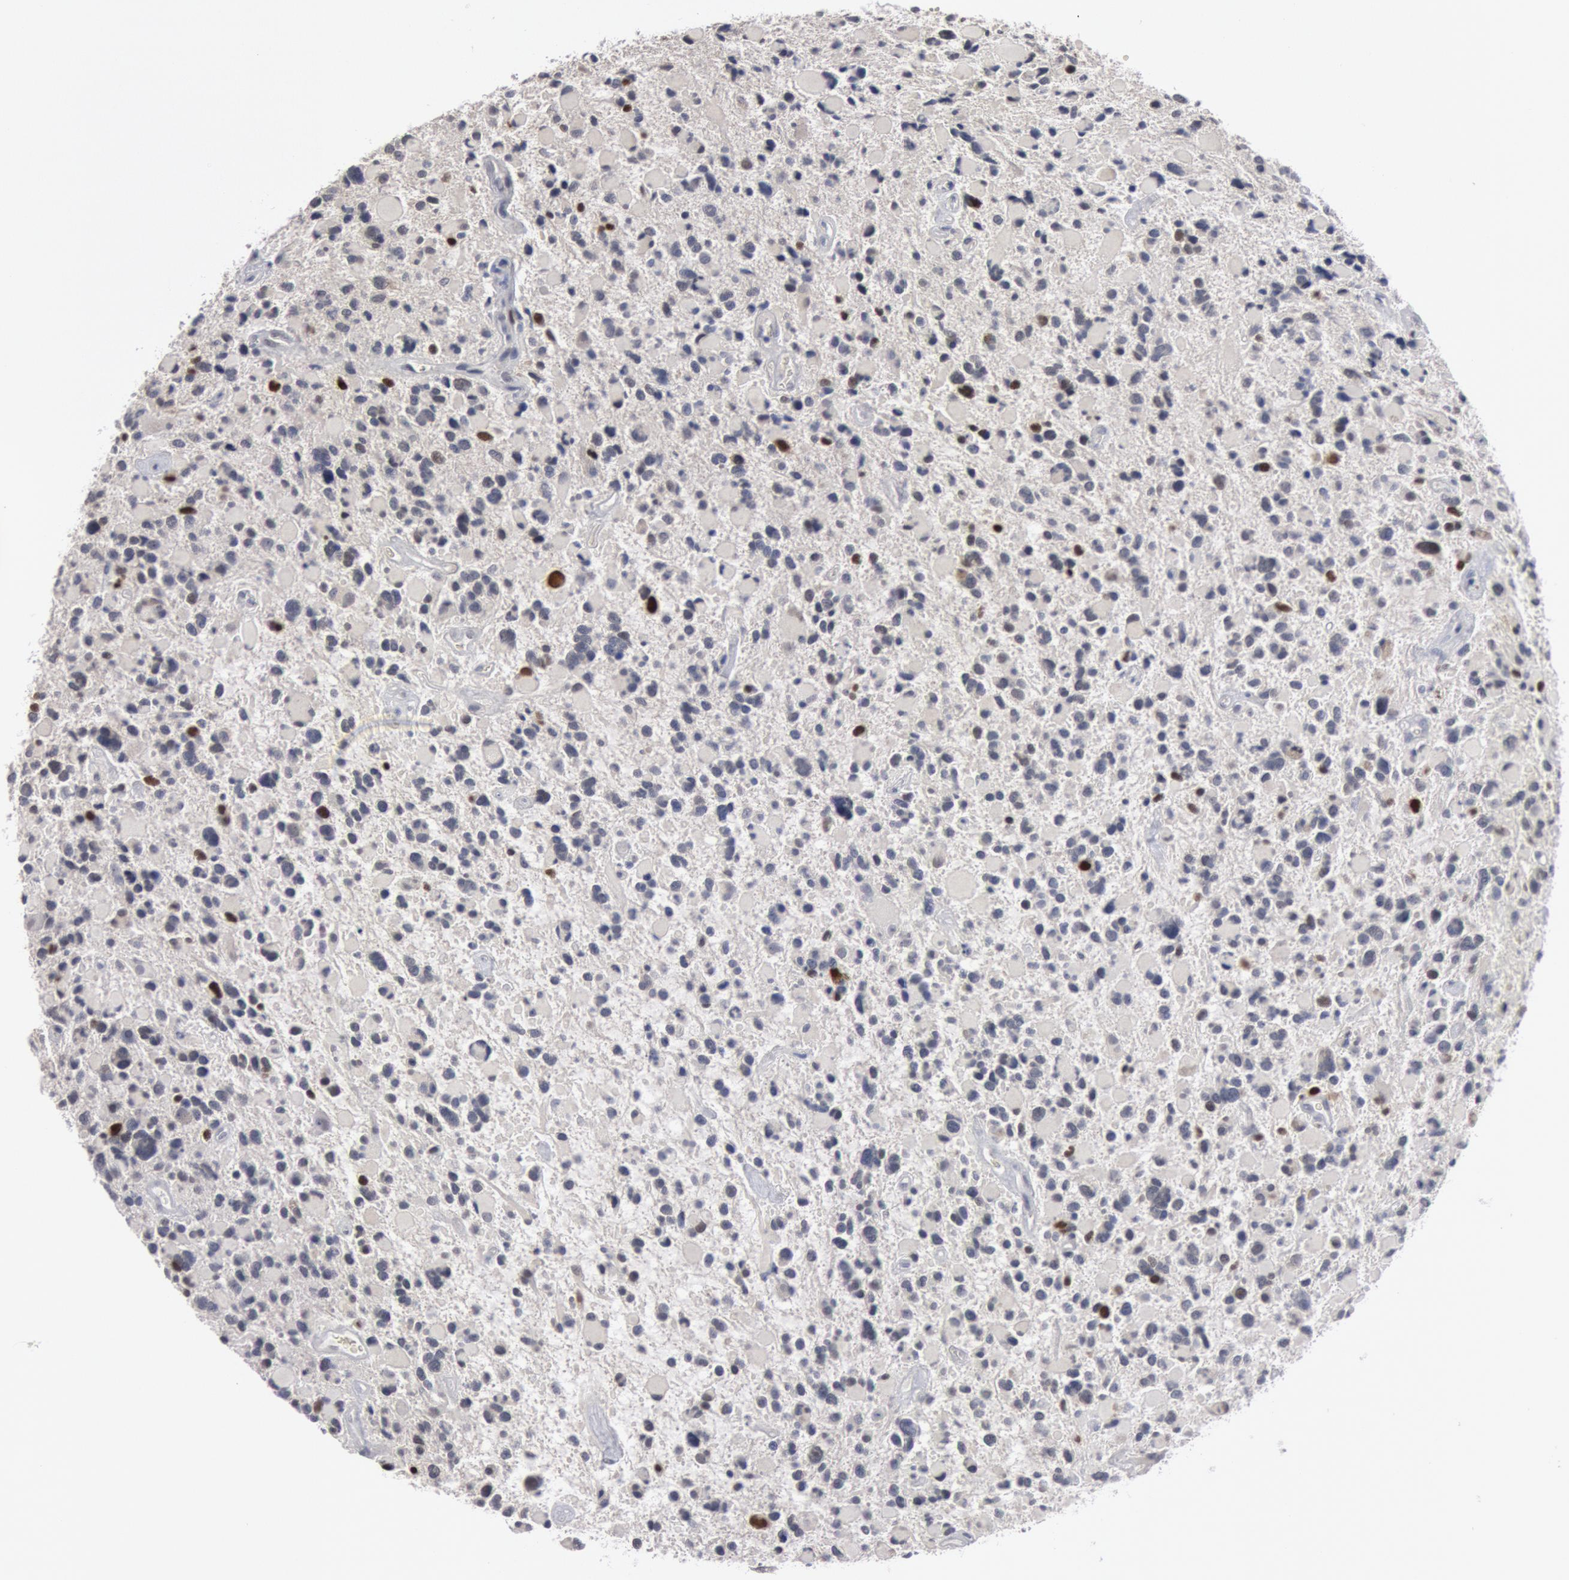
{"staining": {"intensity": "strong", "quantity": "25%-75%", "location": "nuclear"}, "tissue": "glioma", "cell_type": "Tumor cells", "image_type": "cancer", "snomed": [{"axis": "morphology", "description": "Glioma, malignant, High grade"}, {"axis": "topography", "description": "Brain"}], "caption": "There is high levels of strong nuclear expression in tumor cells of glioma, as demonstrated by immunohistochemical staining (brown color).", "gene": "WDHD1", "patient": {"sex": "female", "age": 37}}